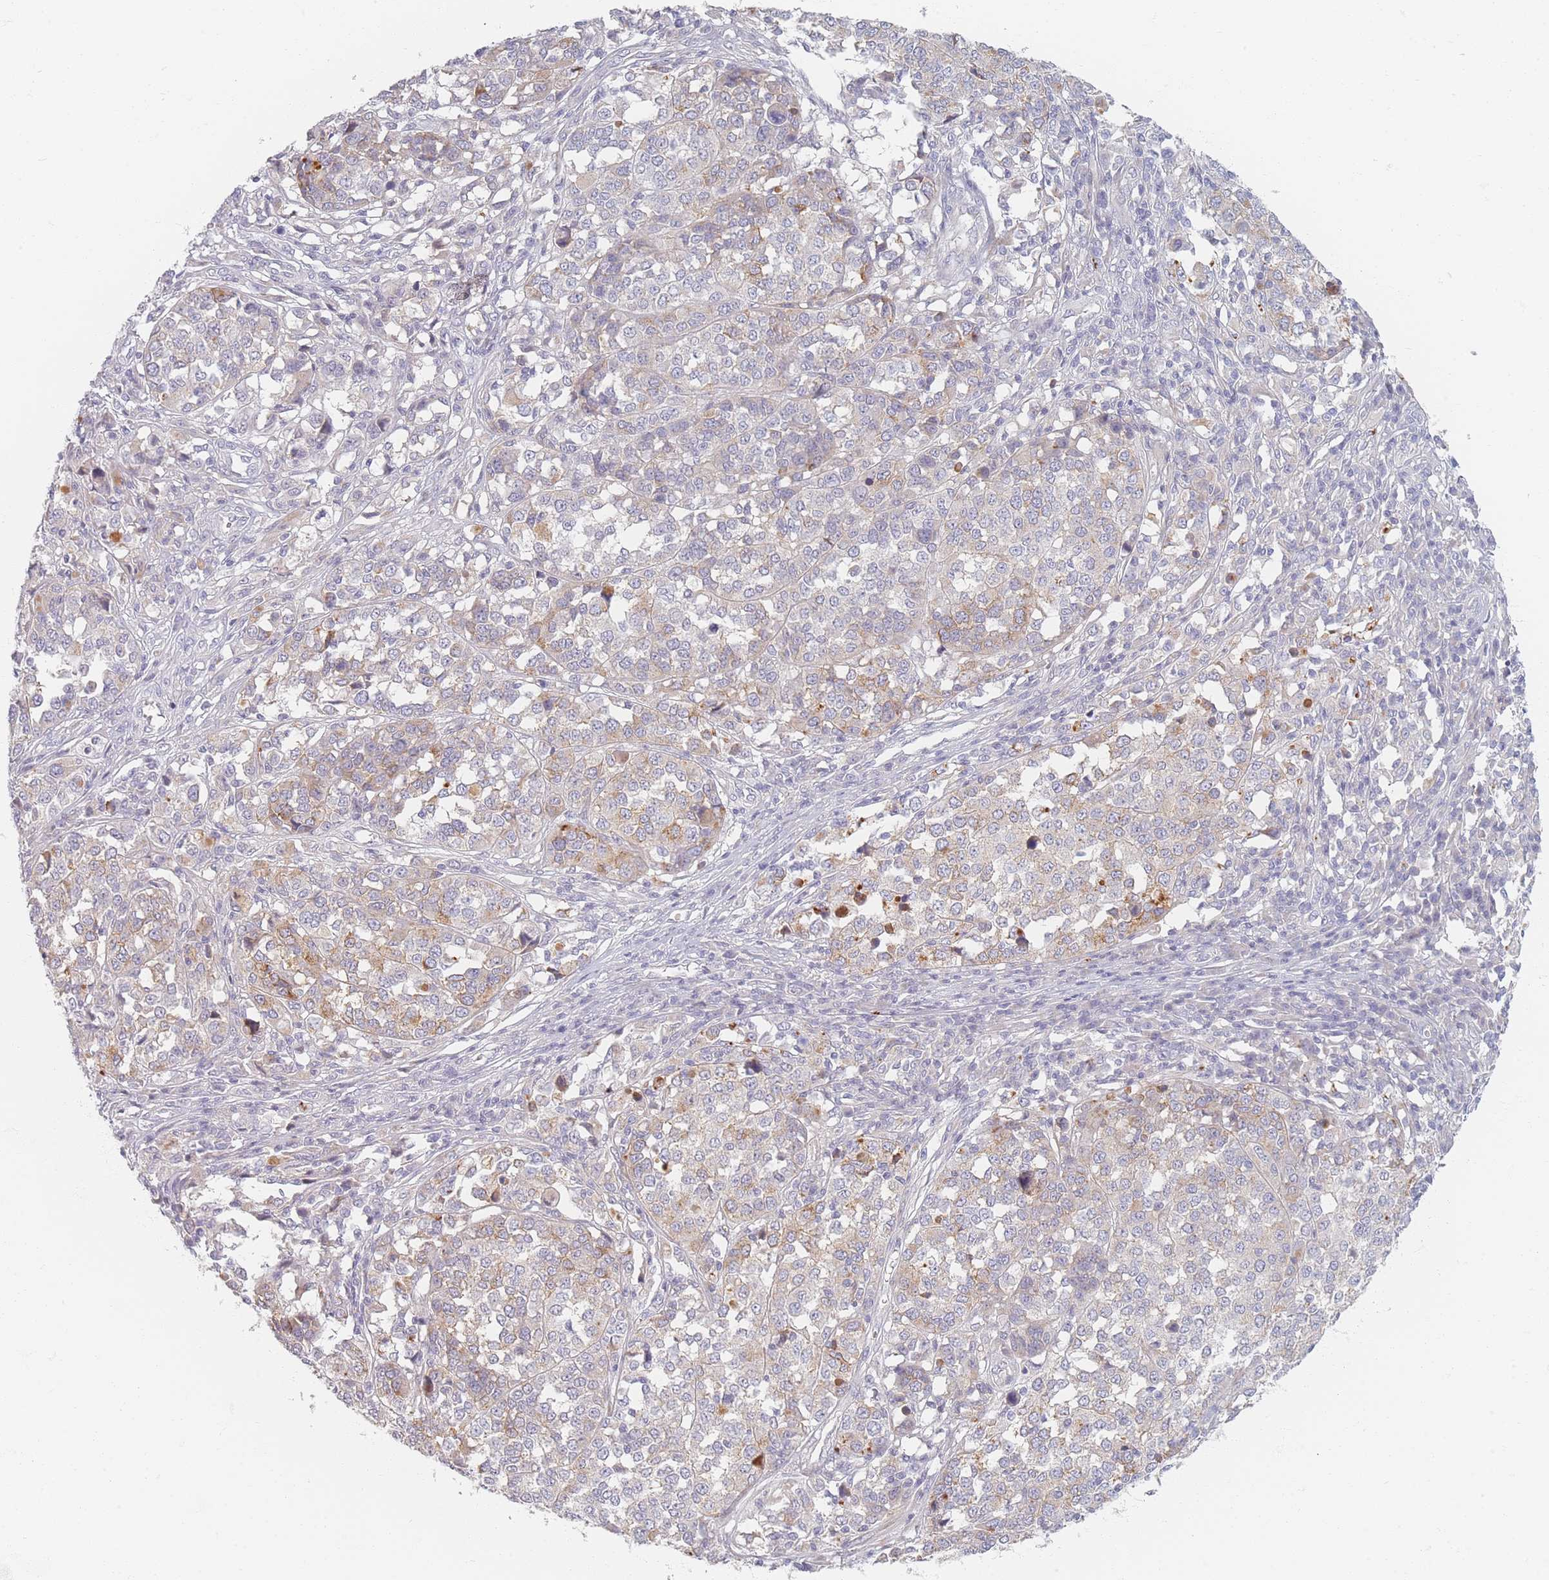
{"staining": {"intensity": "moderate", "quantity": "<25%", "location": "cytoplasmic/membranous"}, "tissue": "melanoma", "cell_type": "Tumor cells", "image_type": "cancer", "snomed": [{"axis": "morphology", "description": "Malignant melanoma, Metastatic site"}, {"axis": "topography", "description": "Lymph node"}], "caption": "Melanoma stained with a protein marker shows moderate staining in tumor cells.", "gene": "TMOD1", "patient": {"sex": "male", "age": 44}}